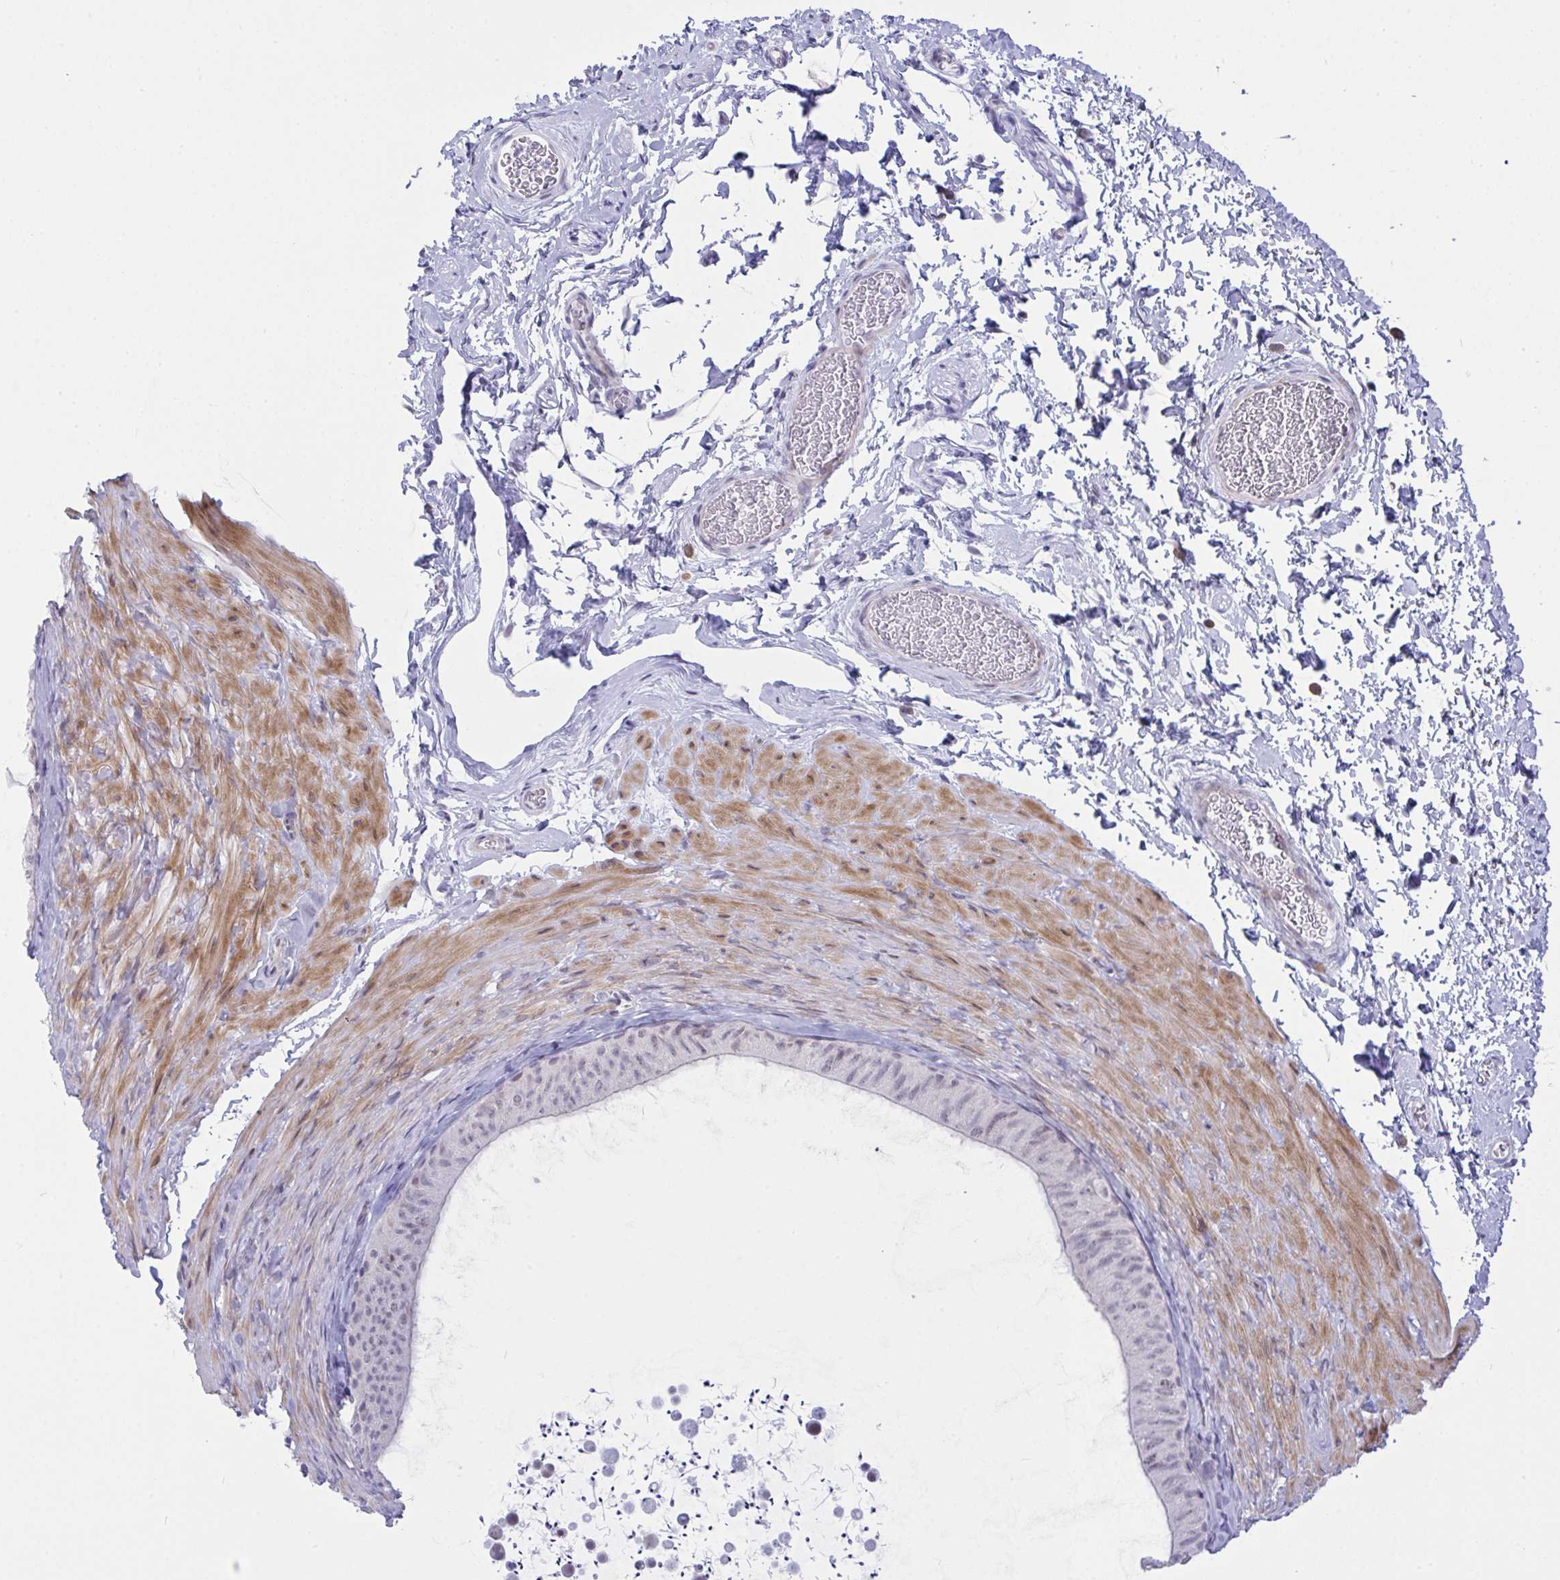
{"staining": {"intensity": "negative", "quantity": "none", "location": "none"}, "tissue": "epididymis", "cell_type": "Glandular cells", "image_type": "normal", "snomed": [{"axis": "morphology", "description": "Normal tissue, NOS"}, {"axis": "topography", "description": "Epididymis, spermatic cord, NOS"}, {"axis": "topography", "description": "Epididymis"}], "caption": "The IHC micrograph has no significant expression in glandular cells of epididymis.", "gene": "FBXL22", "patient": {"sex": "male", "age": 31}}